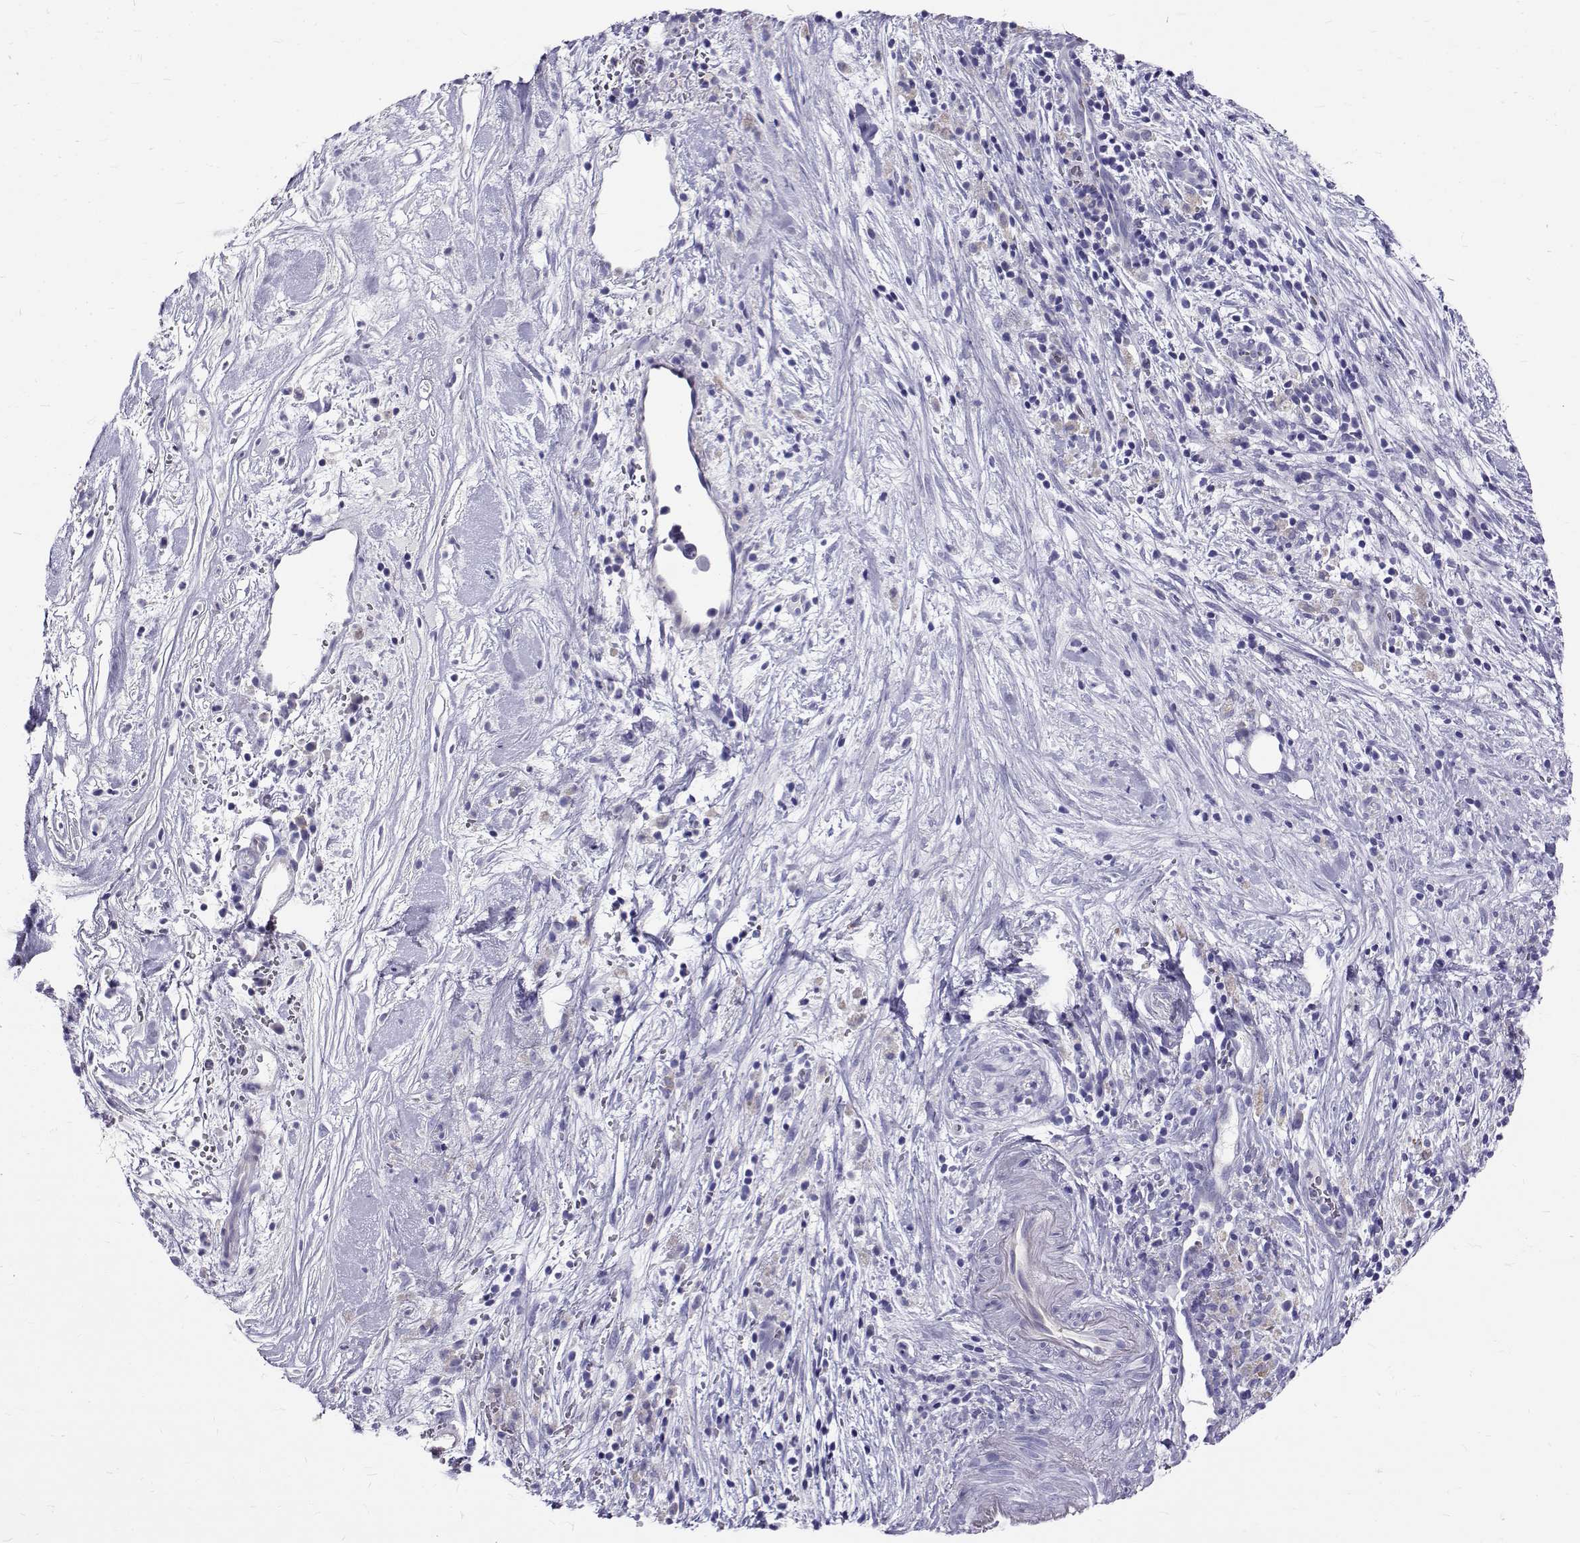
{"staining": {"intensity": "weak", "quantity": "<25%", "location": "cytoplasmic/membranous"}, "tissue": "pancreatic cancer", "cell_type": "Tumor cells", "image_type": "cancer", "snomed": [{"axis": "morphology", "description": "Adenocarcinoma, NOS"}, {"axis": "topography", "description": "Pancreas"}], "caption": "Immunohistochemical staining of pancreatic cancer demonstrates no significant expression in tumor cells. (DAB immunohistochemistry, high magnification).", "gene": "IGSF1", "patient": {"sex": "male", "age": 44}}